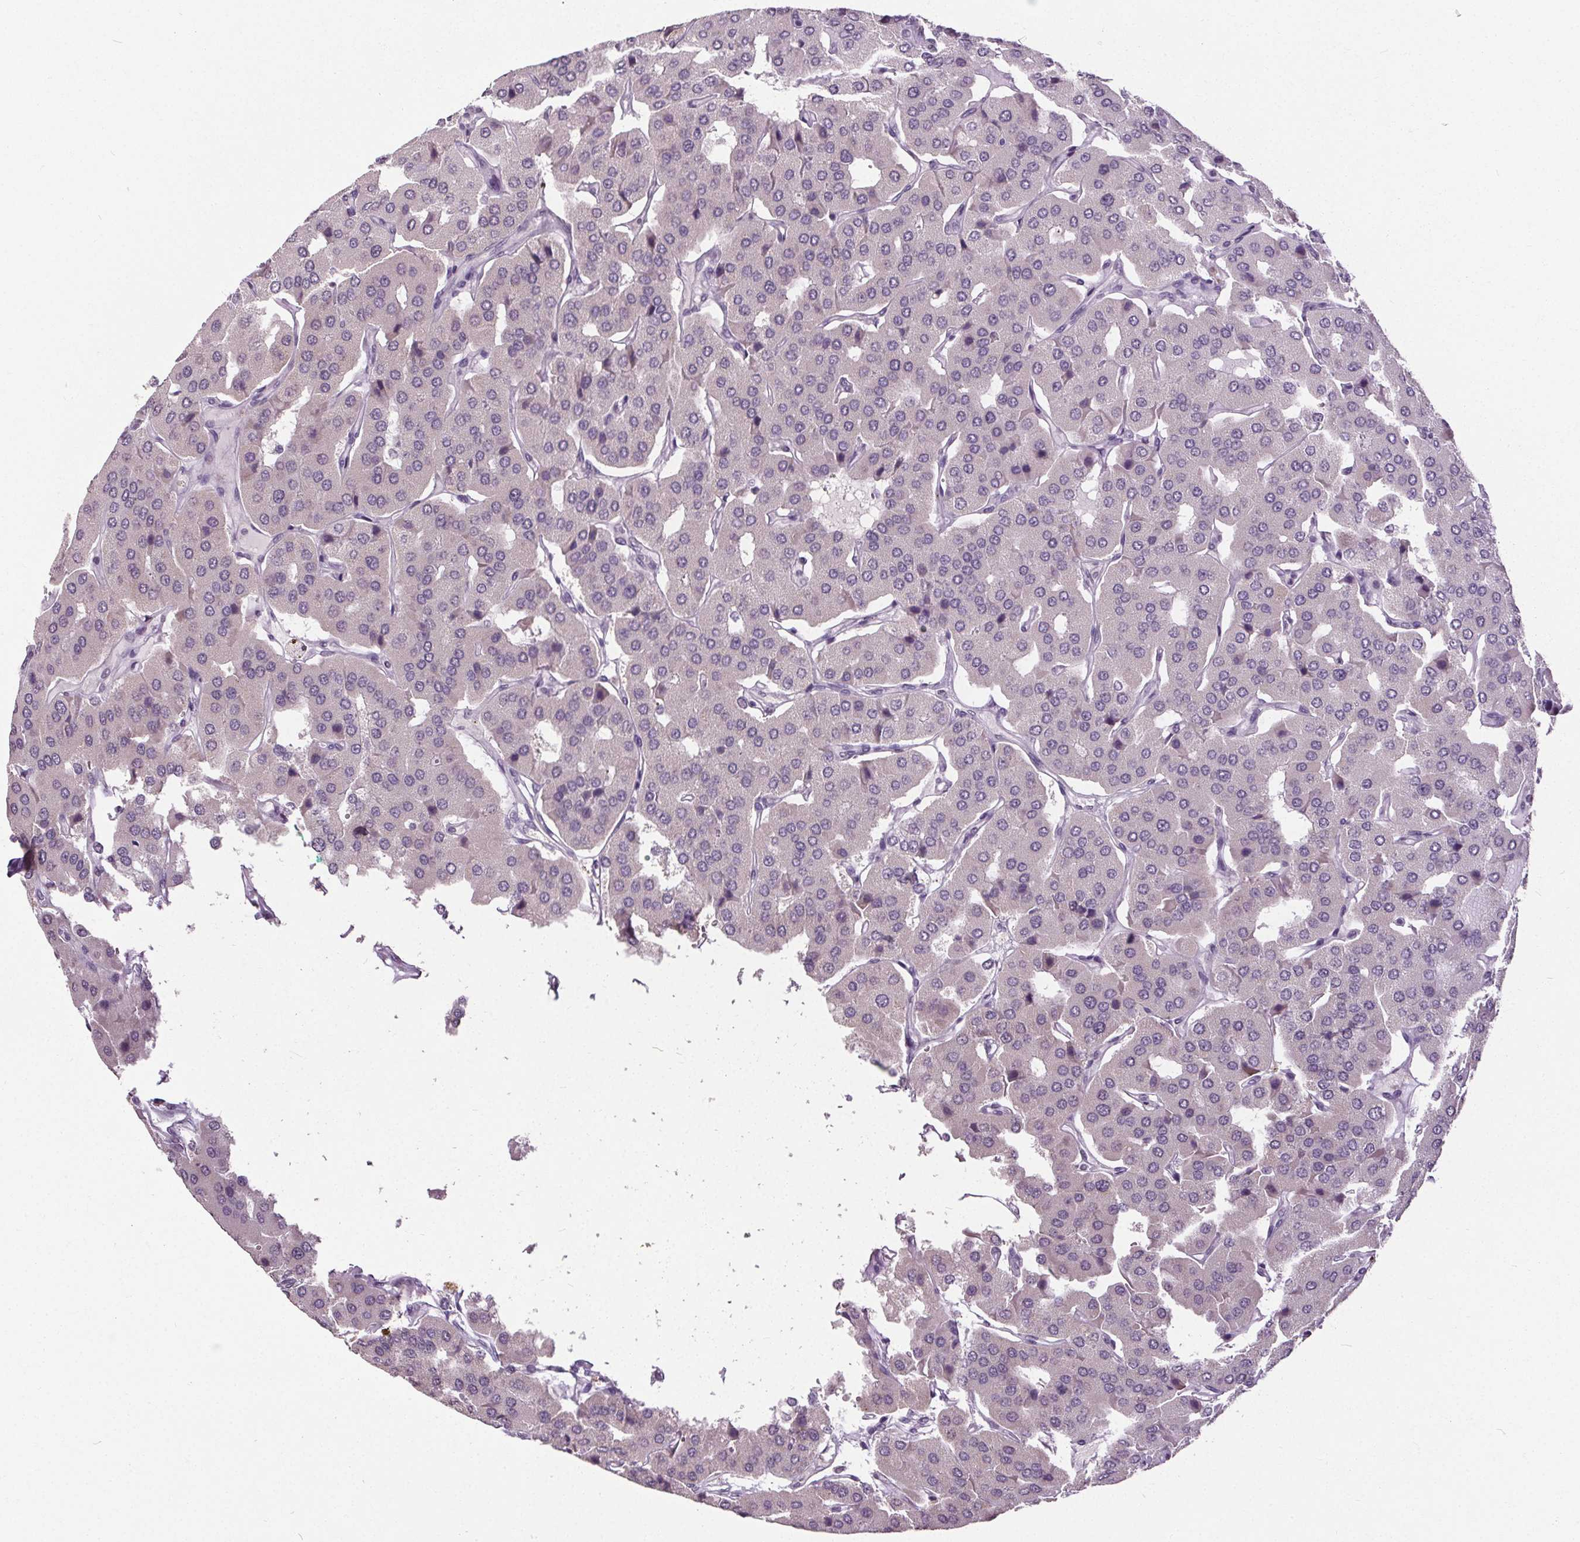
{"staining": {"intensity": "negative", "quantity": "none", "location": "none"}, "tissue": "parathyroid gland", "cell_type": "Glandular cells", "image_type": "normal", "snomed": [{"axis": "morphology", "description": "Normal tissue, NOS"}, {"axis": "morphology", "description": "Adenoma, NOS"}, {"axis": "topography", "description": "Parathyroid gland"}], "caption": "Glandular cells are negative for protein expression in benign human parathyroid gland. (IHC, brightfield microscopy, high magnification).", "gene": "SLC2A9", "patient": {"sex": "female", "age": 86}}